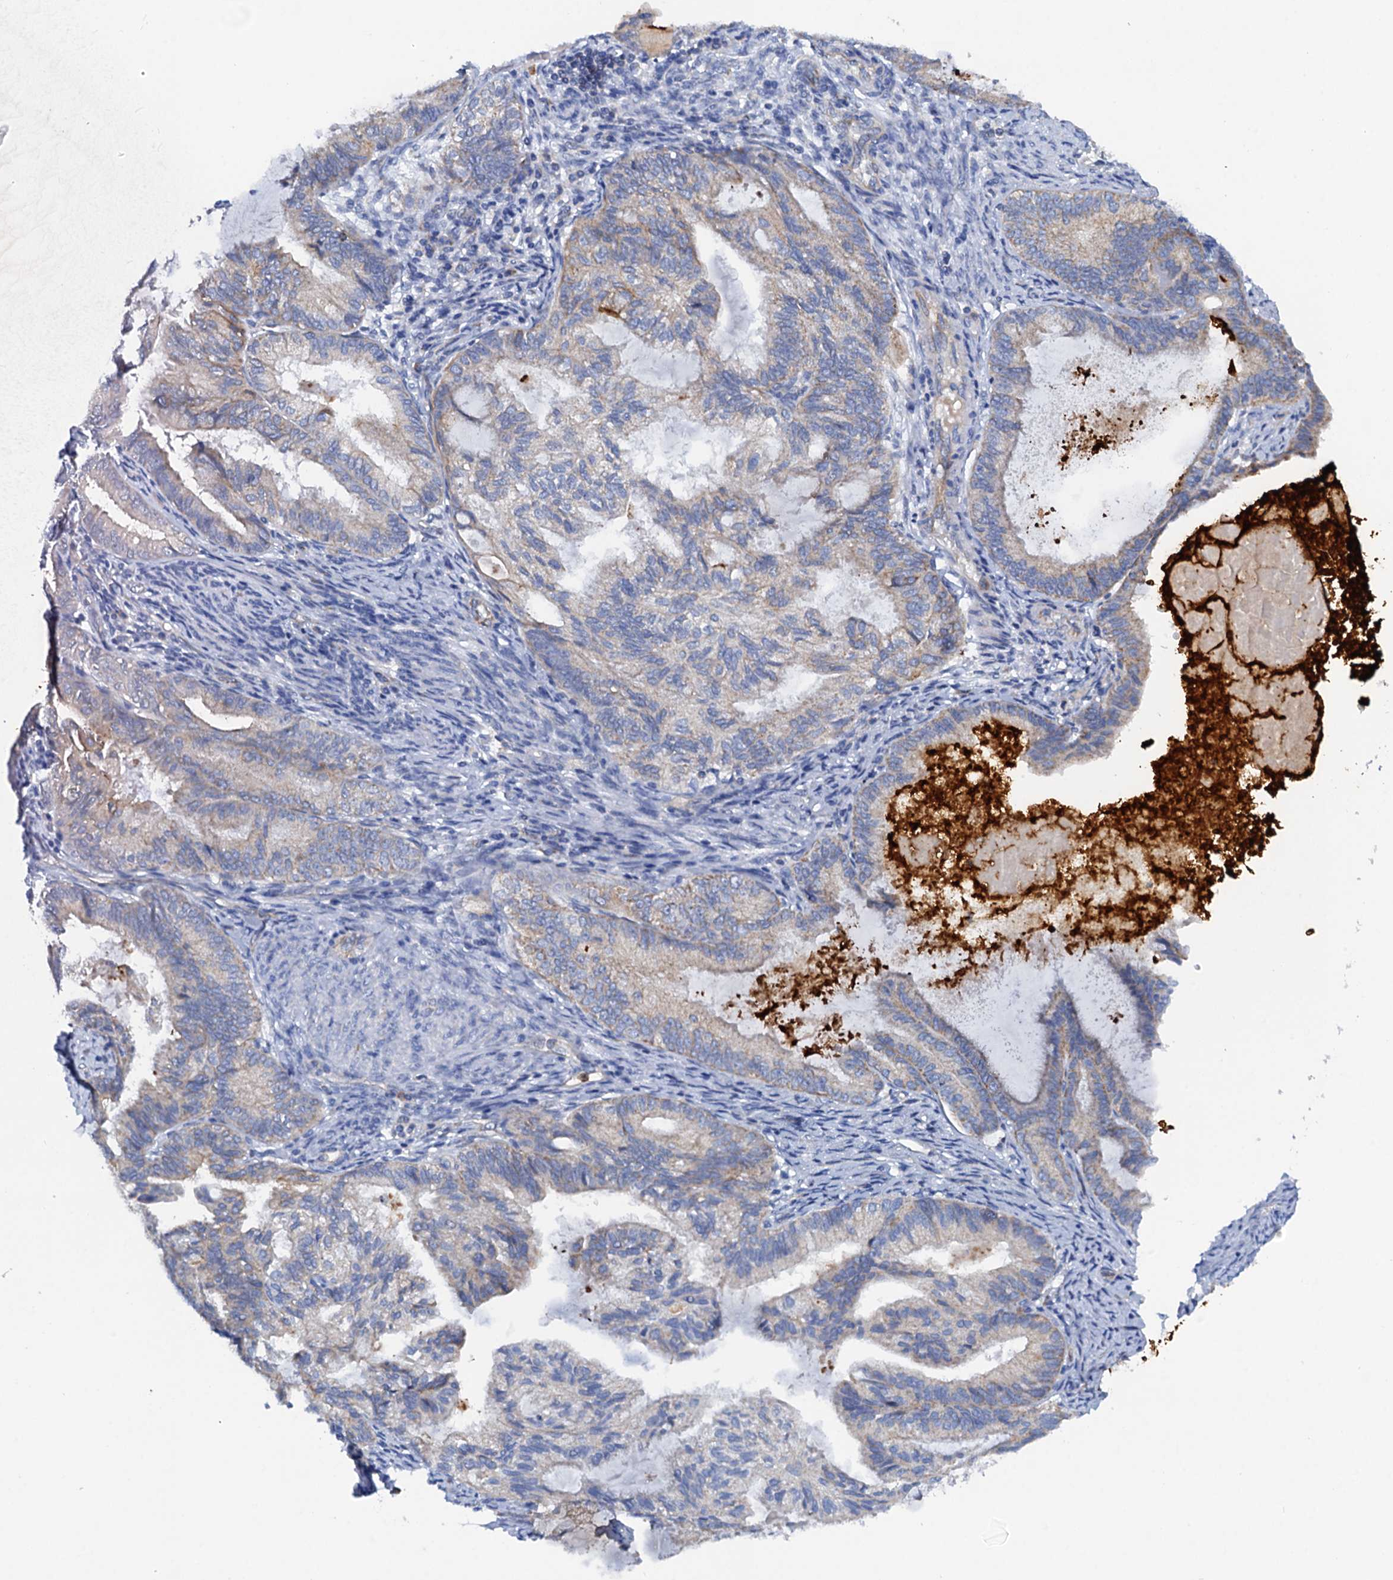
{"staining": {"intensity": "weak", "quantity": "<25%", "location": "cytoplasmic/membranous"}, "tissue": "endometrial cancer", "cell_type": "Tumor cells", "image_type": "cancer", "snomed": [{"axis": "morphology", "description": "Adenocarcinoma, NOS"}, {"axis": "topography", "description": "Endometrium"}], "caption": "A photomicrograph of human adenocarcinoma (endometrial) is negative for staining in tumor cells.", "gene": "RASSF9", "patient": {"sex": "female", "age": 86}}